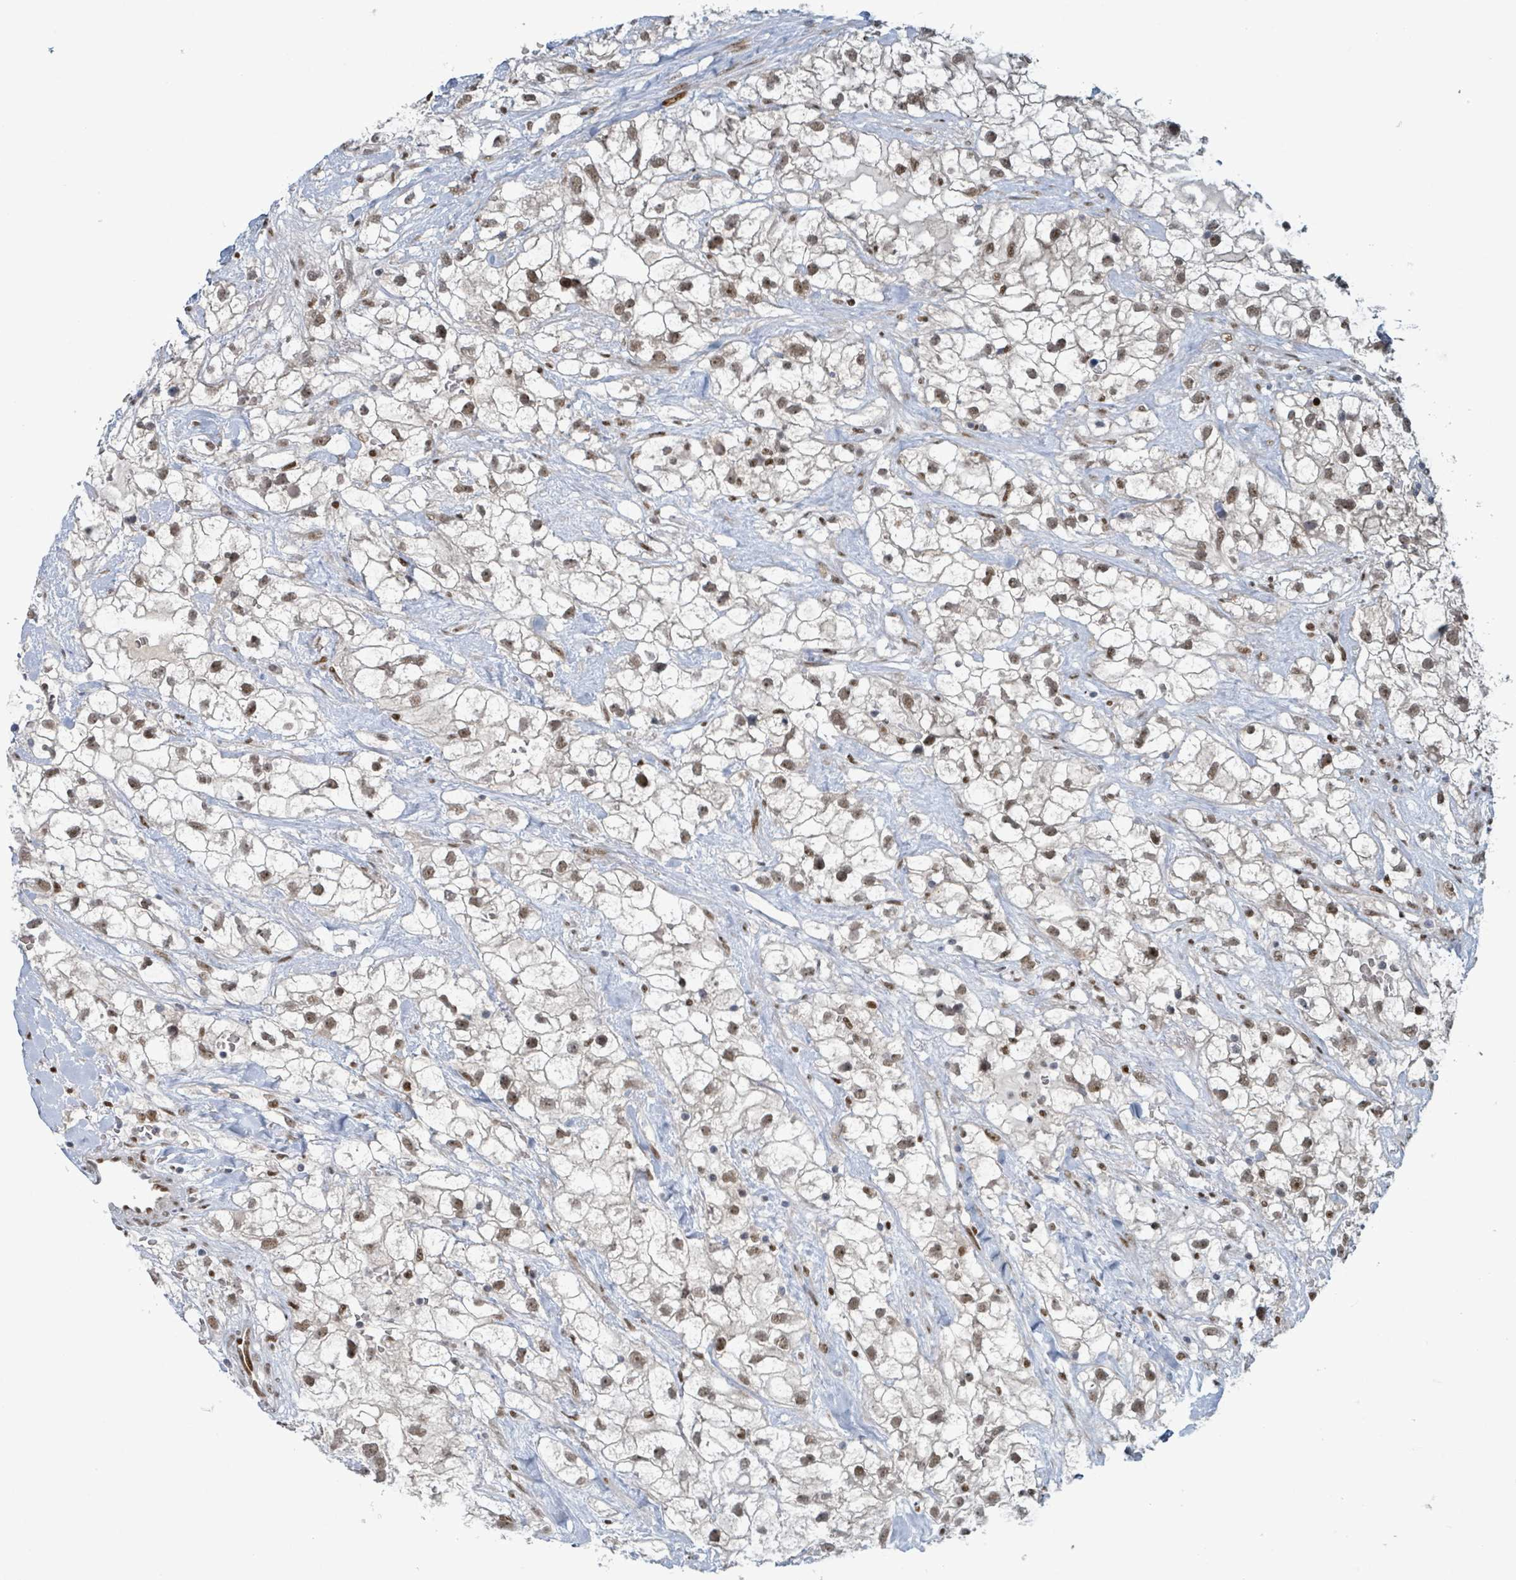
{"staining": {"intensity": "moderate", "quantity": ">75%", "location": "nuclear"}, "tissue": "renal cancer", "cell_type": "Tumor cells", "image_type": "cancer", "snomed": [{"axis": "morphology", "description": "Adenocarcinoma, NOS"}, {"axis": "topography", "description": "Kidney"}], "caption": "A brown stain shows moderate nuclear positivity of a protein in human renal adenocarcinoma tumor cells.", "gene": "KLF3", "patient": {"sex": "male", "age": 59}}